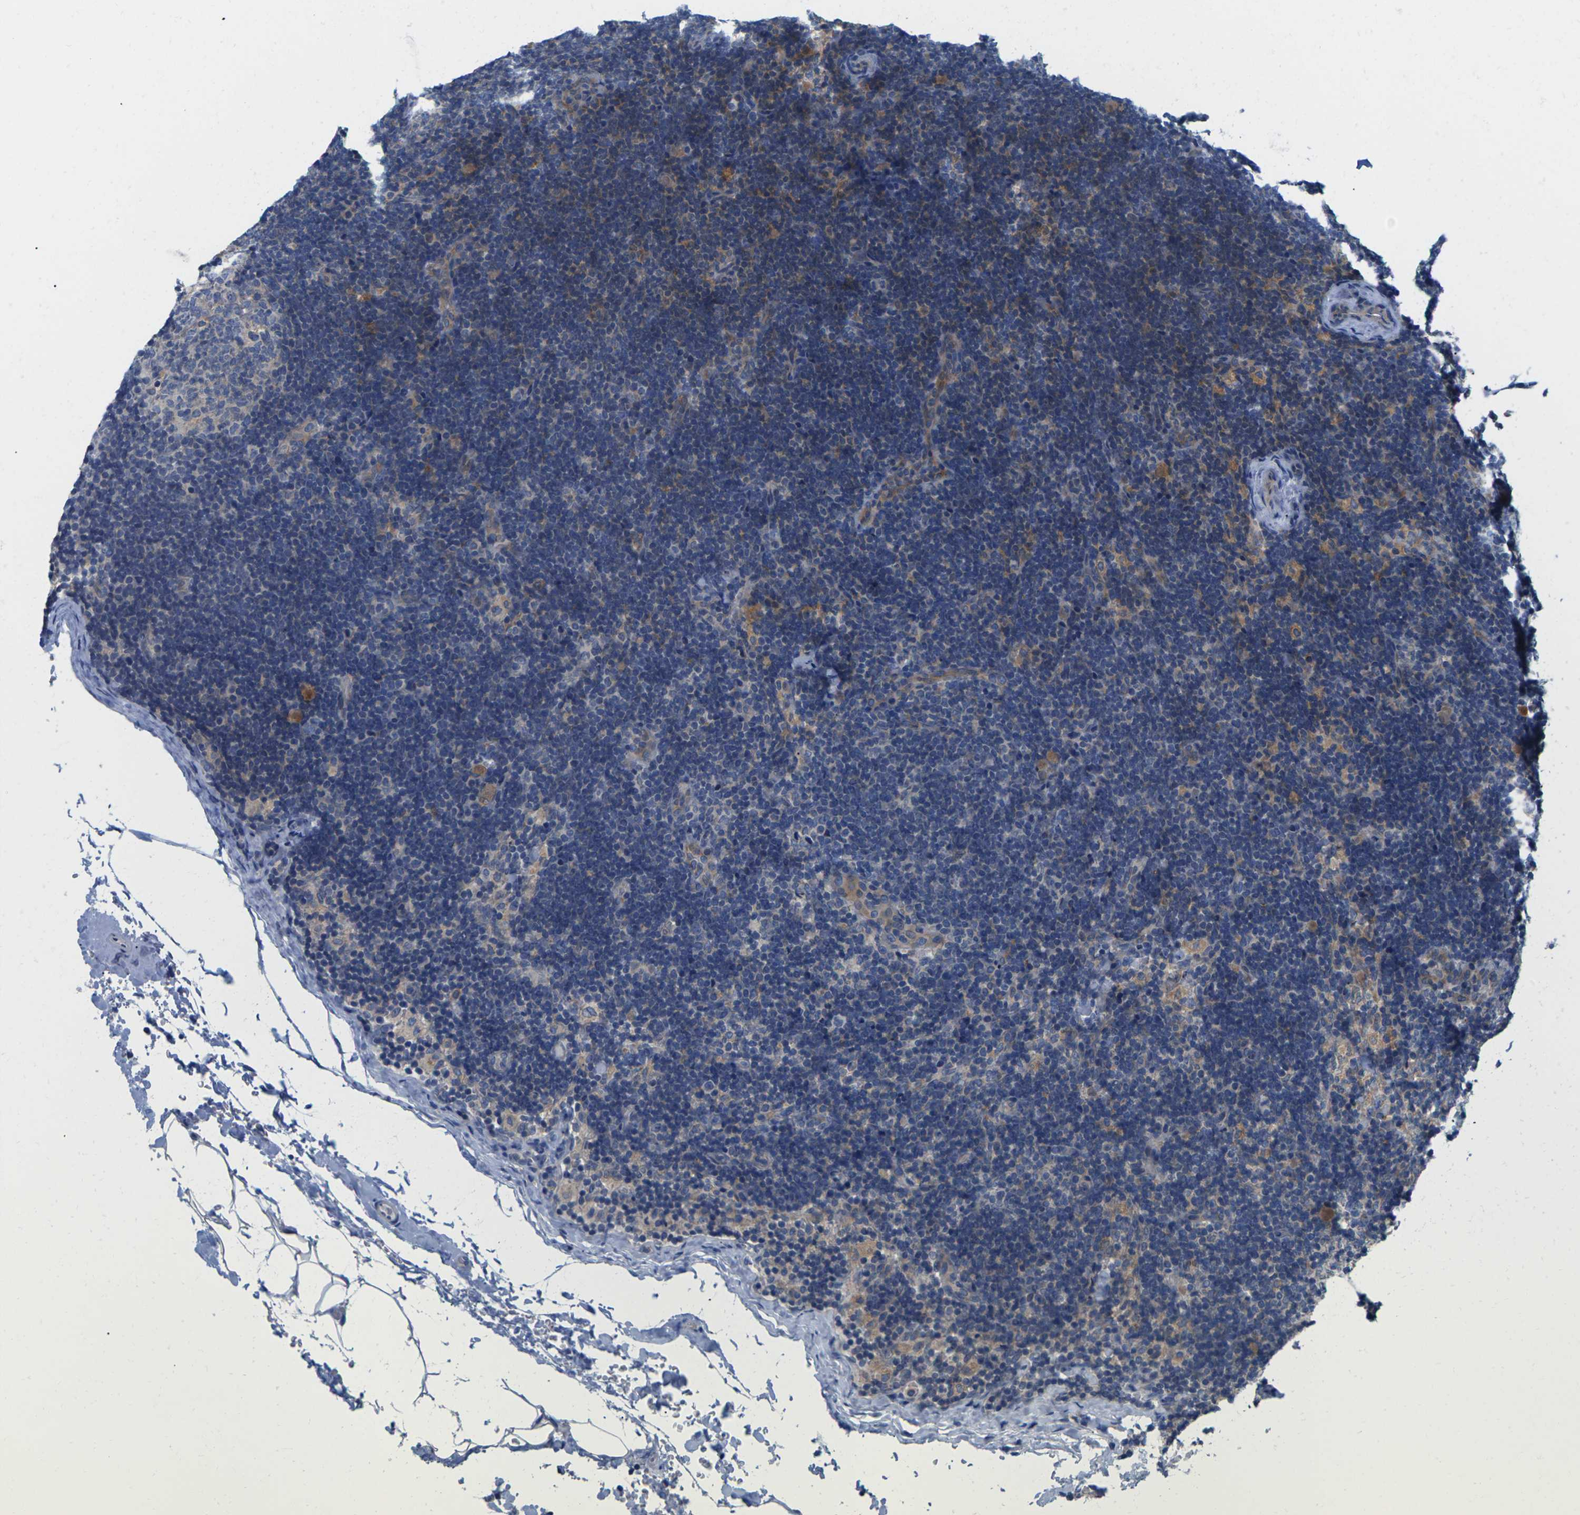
{"staining": {"intensity": "negative", "quantity": "none", "location": "none"}, "tissue": "lymph node", "cell_type": "Germinal center cells", "image_type": "normal", "snomed": [{"axis": "morphology", "description": "Normal tissue, NOS"}, {"axis": "topography", "description": "Lymph node"}], "caption": "Human lymph node stained for a protein using immunohistochemistry shows no staining in germinal center cells.", "gene": "SCNN1A", "patient": {"sex": "female", "age": 14}}